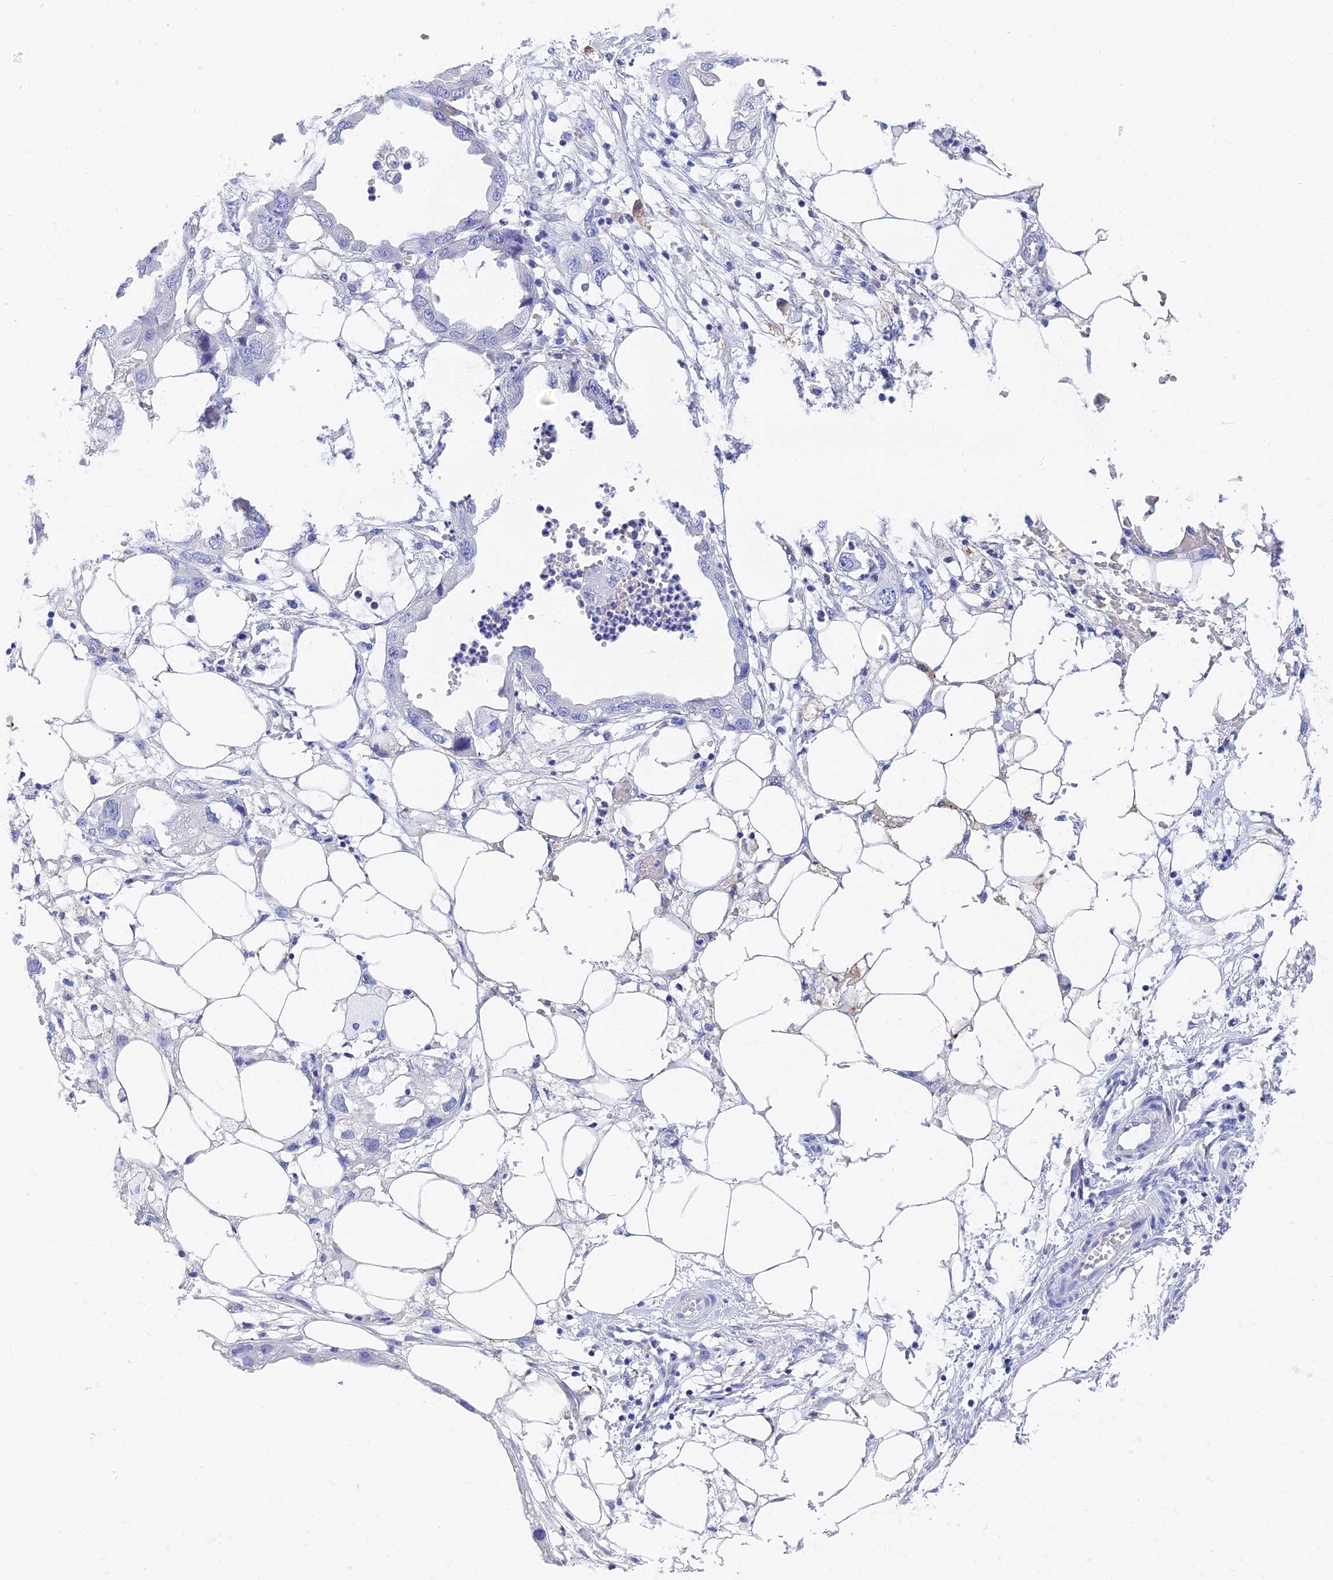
{"staining": {"intensity": "negative", "quantity": "none", "location": "none"}, "tissue": "endometrial cancer", "cell_type": "Tumor cells", "image_type": "cancer", "snomed": [{"axis": "morphology", "description": "Adenocarcinoma, NOS"}, {"axis": "morphology", "description": "Adenocarcinoma, metastatic, NOS"}, {"axis": "topography", "description": "Adipose tissue"}, {"axis": "topography", "description": "Endometrium"}], "caption": "DAB (3,3'-diaminobenzidine) immunohistochemical staining of endometrial cancer (adenocarcinoma) exhibits no significant positivity in tumor cells. Nuclei are stained in blue.", "gene": "ADAMTS13", "patient": {"sex": "female", "age": 67}}